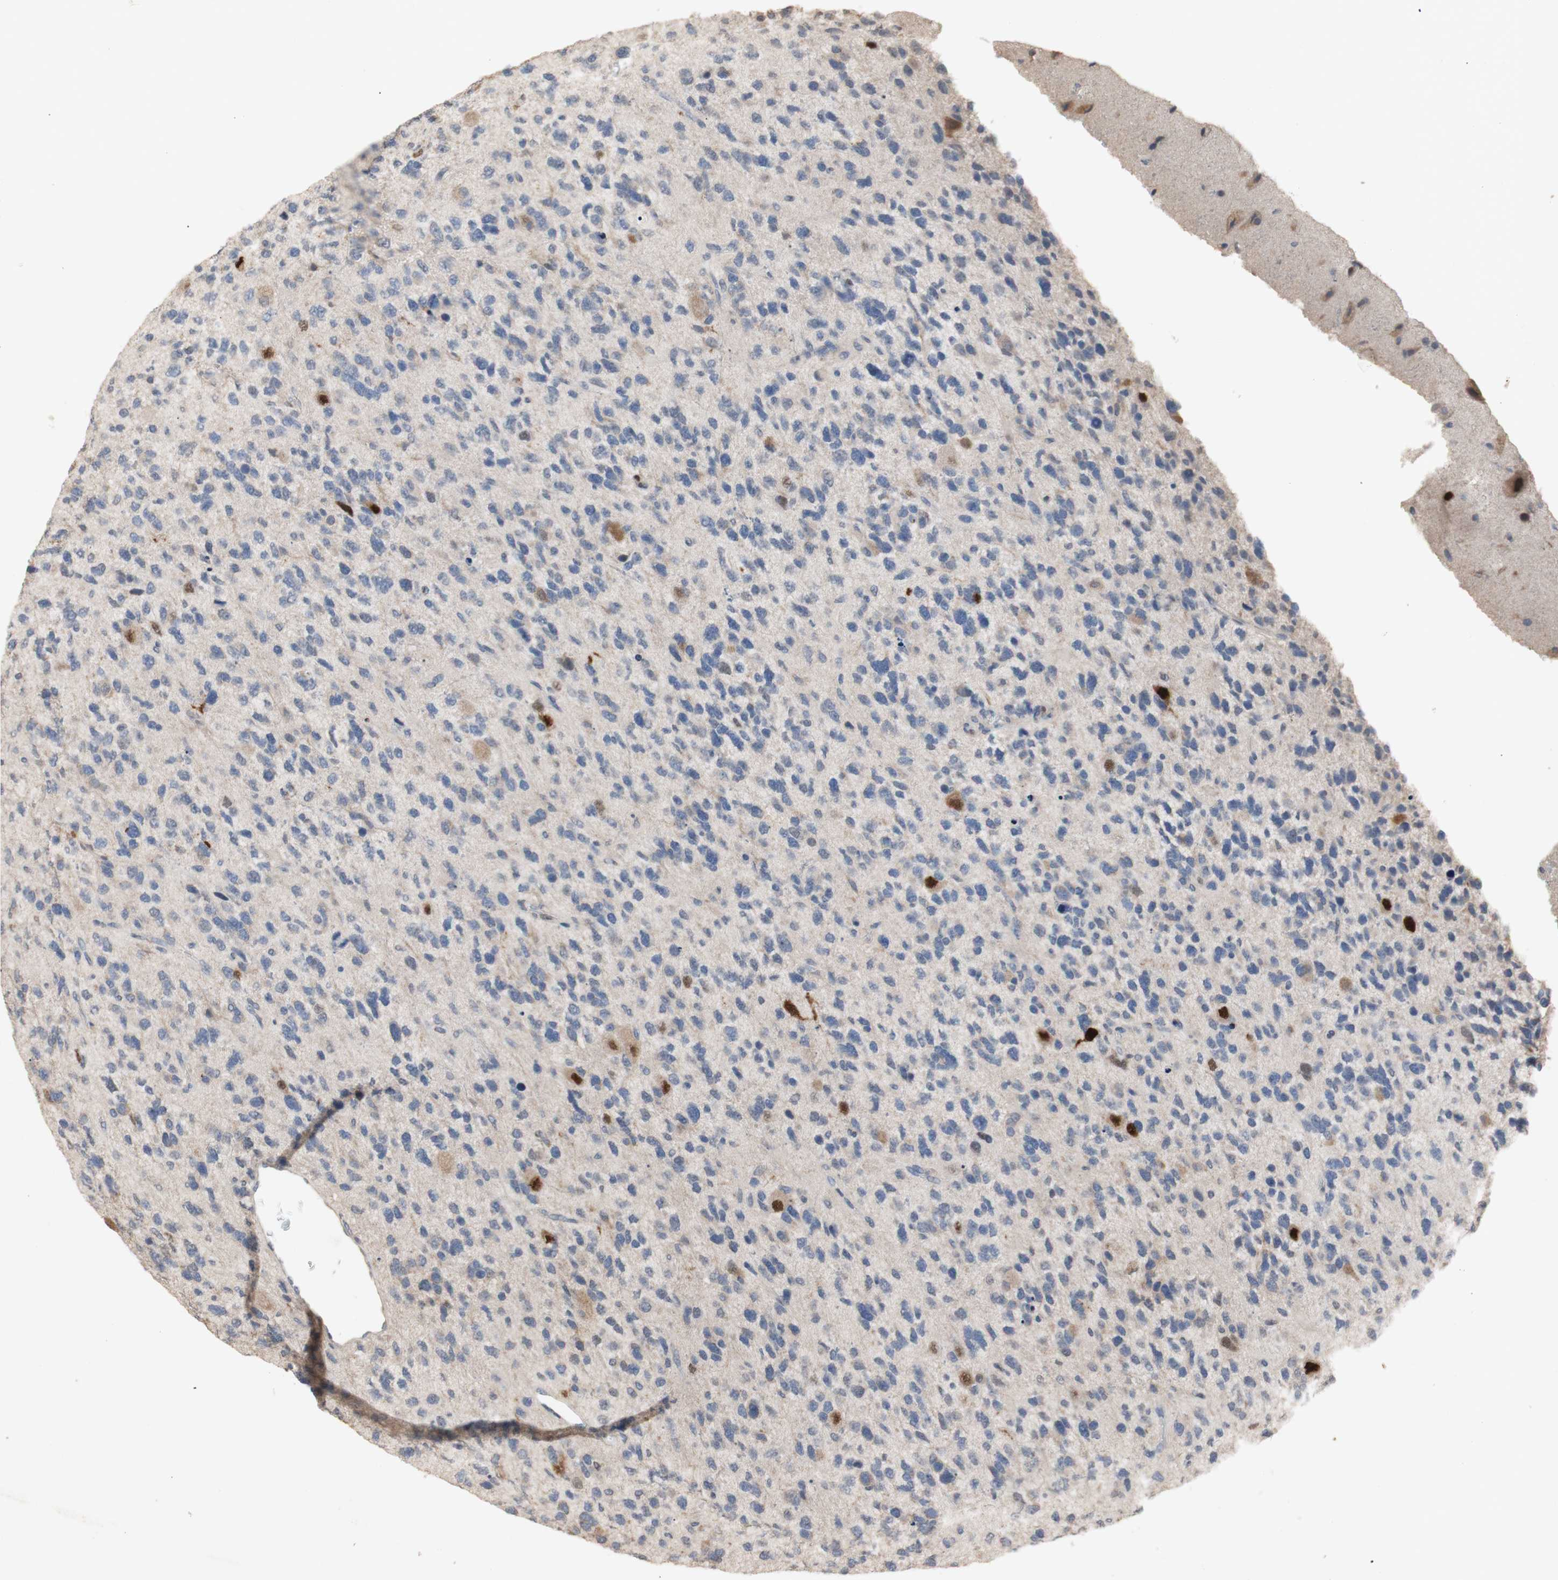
{"staining": {"intensity": "moderate", "quantity": "<25%", "location": "nuclear"}, "tissue": "glioma", "cell_type": "Tumor cells", "image_type": "cancer", "snomed": [{"axis": "morphology", "description": "Glioma, malignant, High grade"}, {"axis": "topography", "description": "Brain"}], "caption": "Moderate nuclear positivity is identified in about <25% of tumor cells in malignant glioma (high-grade).", "gene": "FOSB", "patient": {"sex": "female", "age": 58}}